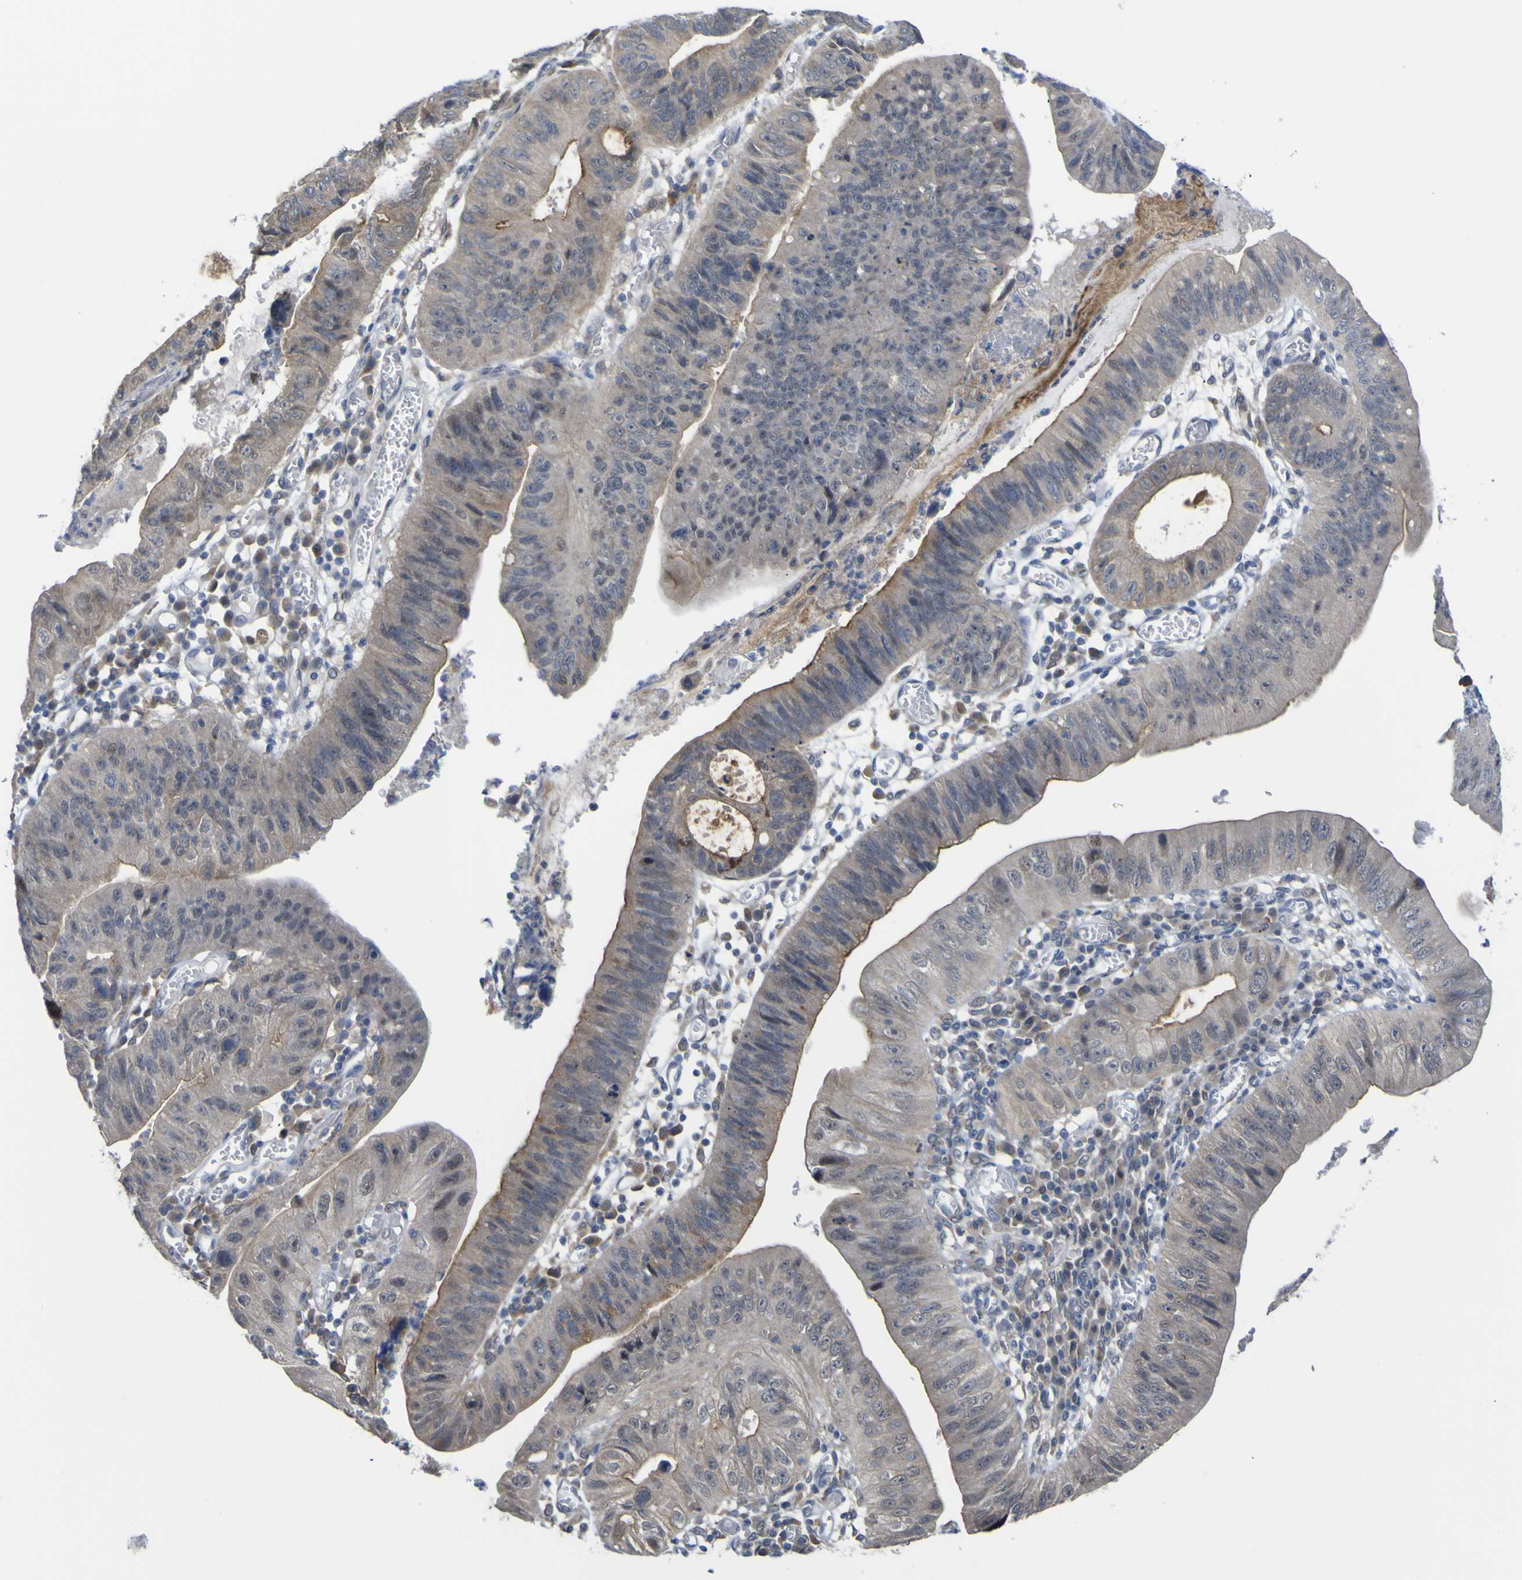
{"staining": {"intensity": "moderate", "quantity": "25%-75%", "location": "cytoplasmic/membranous"}, "tissue": "stomach cancer", "cell_type": "Tumor cells", "image_type": "cancer", "snomed": [{"axis": "morphology", "description": "Adenocarcinoma, NOS"}, {"axis": "topography", "description": "Stomach"}], "caption": "This micrograph exhibits stomach adenocarcinoma stained with immunohistochemistry (IHC) to label a protein in brown. The cytoplasmic/membranous of tumor cells show moderate positivity for the protein. Nuclei are counter-stained blue.", "gene": "TNFRSF11A", "patient": {"sex": "male", "age": 59}}